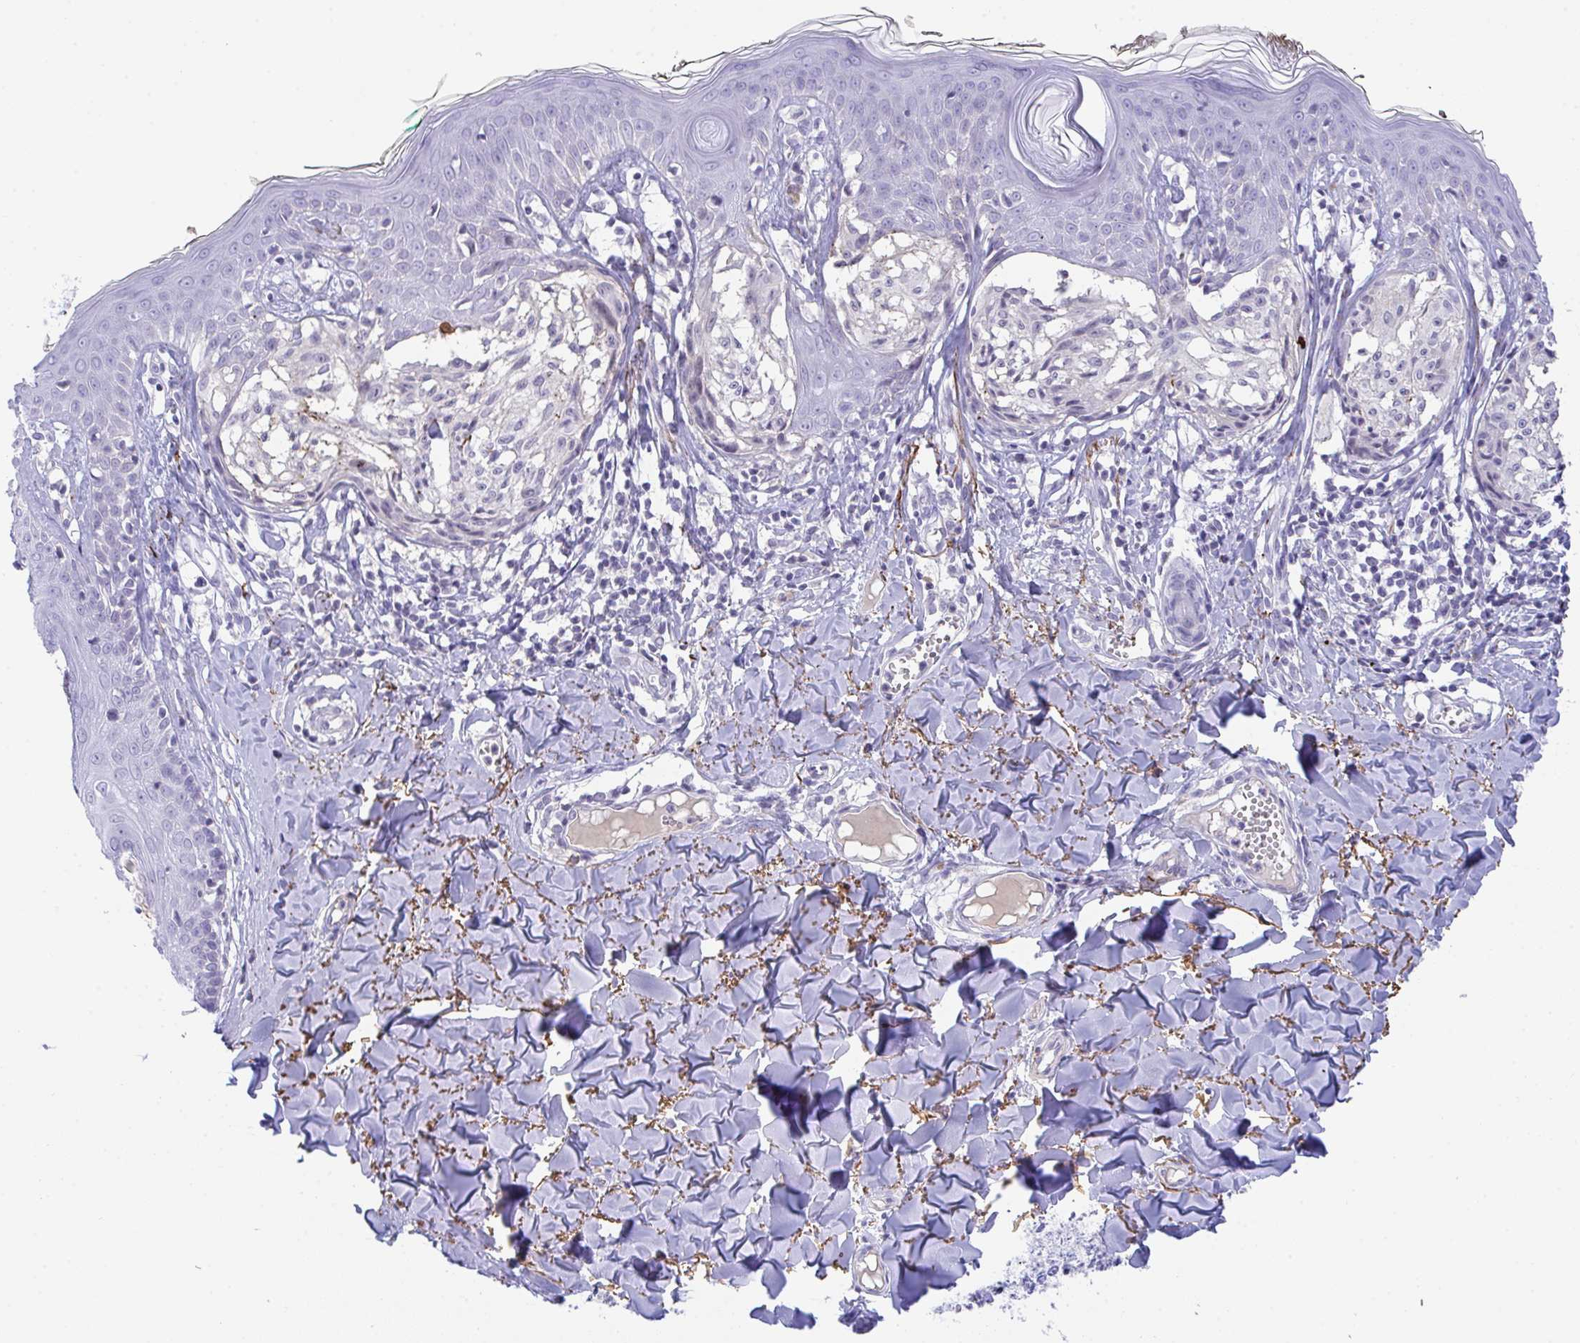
{"staining": {"intensity": "negative", "quantity": "none", "location": "none"}, "tissue": "melanoma", "cell_type": "Tumor cells", "image_type": "cancer", "snomed": [{"axis": "morphology", "description": "Malignant melanoma, NOS"}, {"axis": "topography", "description": "Skin"}], "caption": "An image of melanoma stained for a protein exhibits no brown staining in tumor cells.", "gene": "KMT2E", "patient": {"sex": "female", "age": 43}}